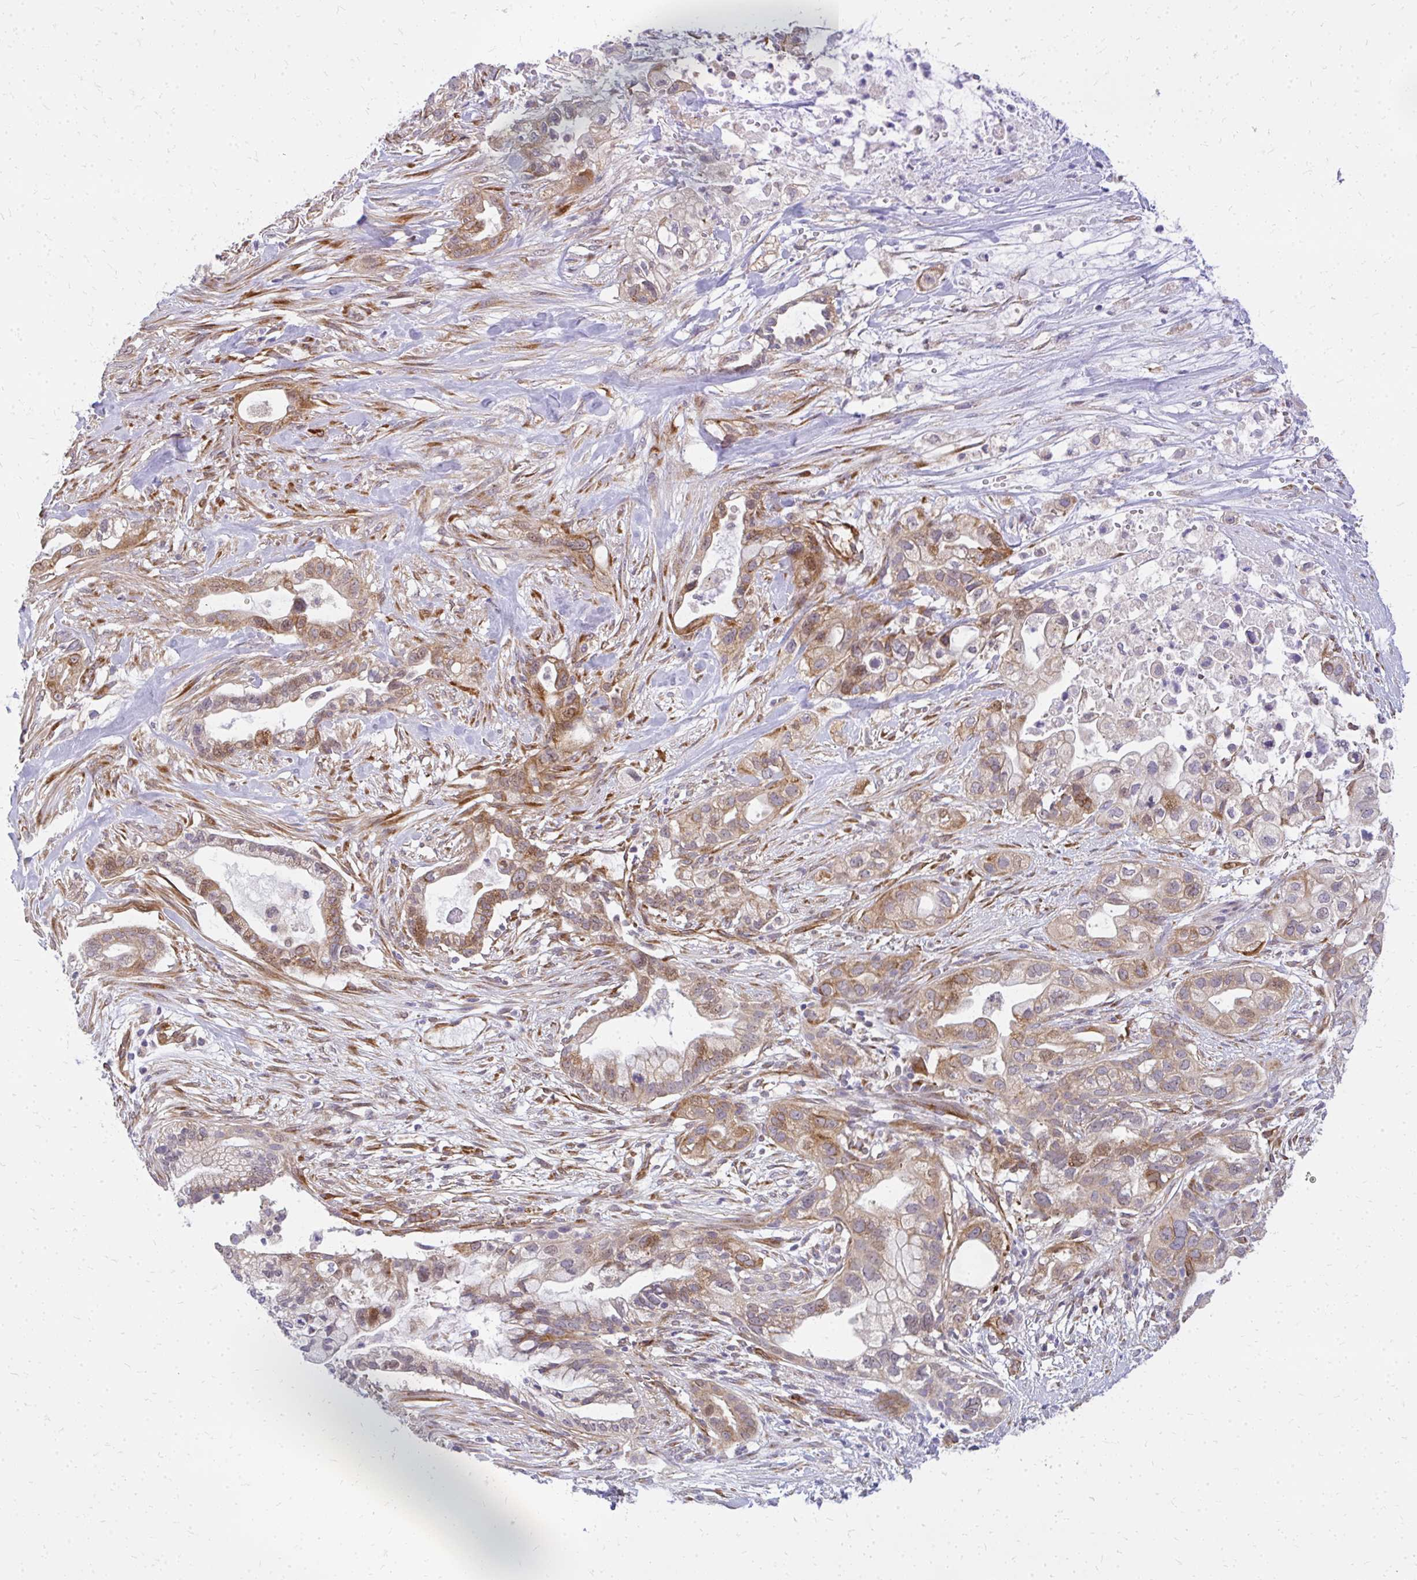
{"staining": {"intensity": "moderate", "quantity": "25%-75%", "location": "cytoplasmic/membranous"}, "tissue": "pancreatic cancer", "cell_type": "Tumor cells", "image_type": "cancer", "snomed": [{"axis": "morphology", "description": "Adenocarcinoma, NOS"}, {"axis": "topography", "description": "Pancreas"}], "caption": "Immunohistochemical staining of human pancreatic adenocarcinoma displays moderate cytoplasmic/membranous protein positivity in about 25%-75% of tumor cells.", "gene": "RSKR", "patient": {"sex": "male", "age": 44}}